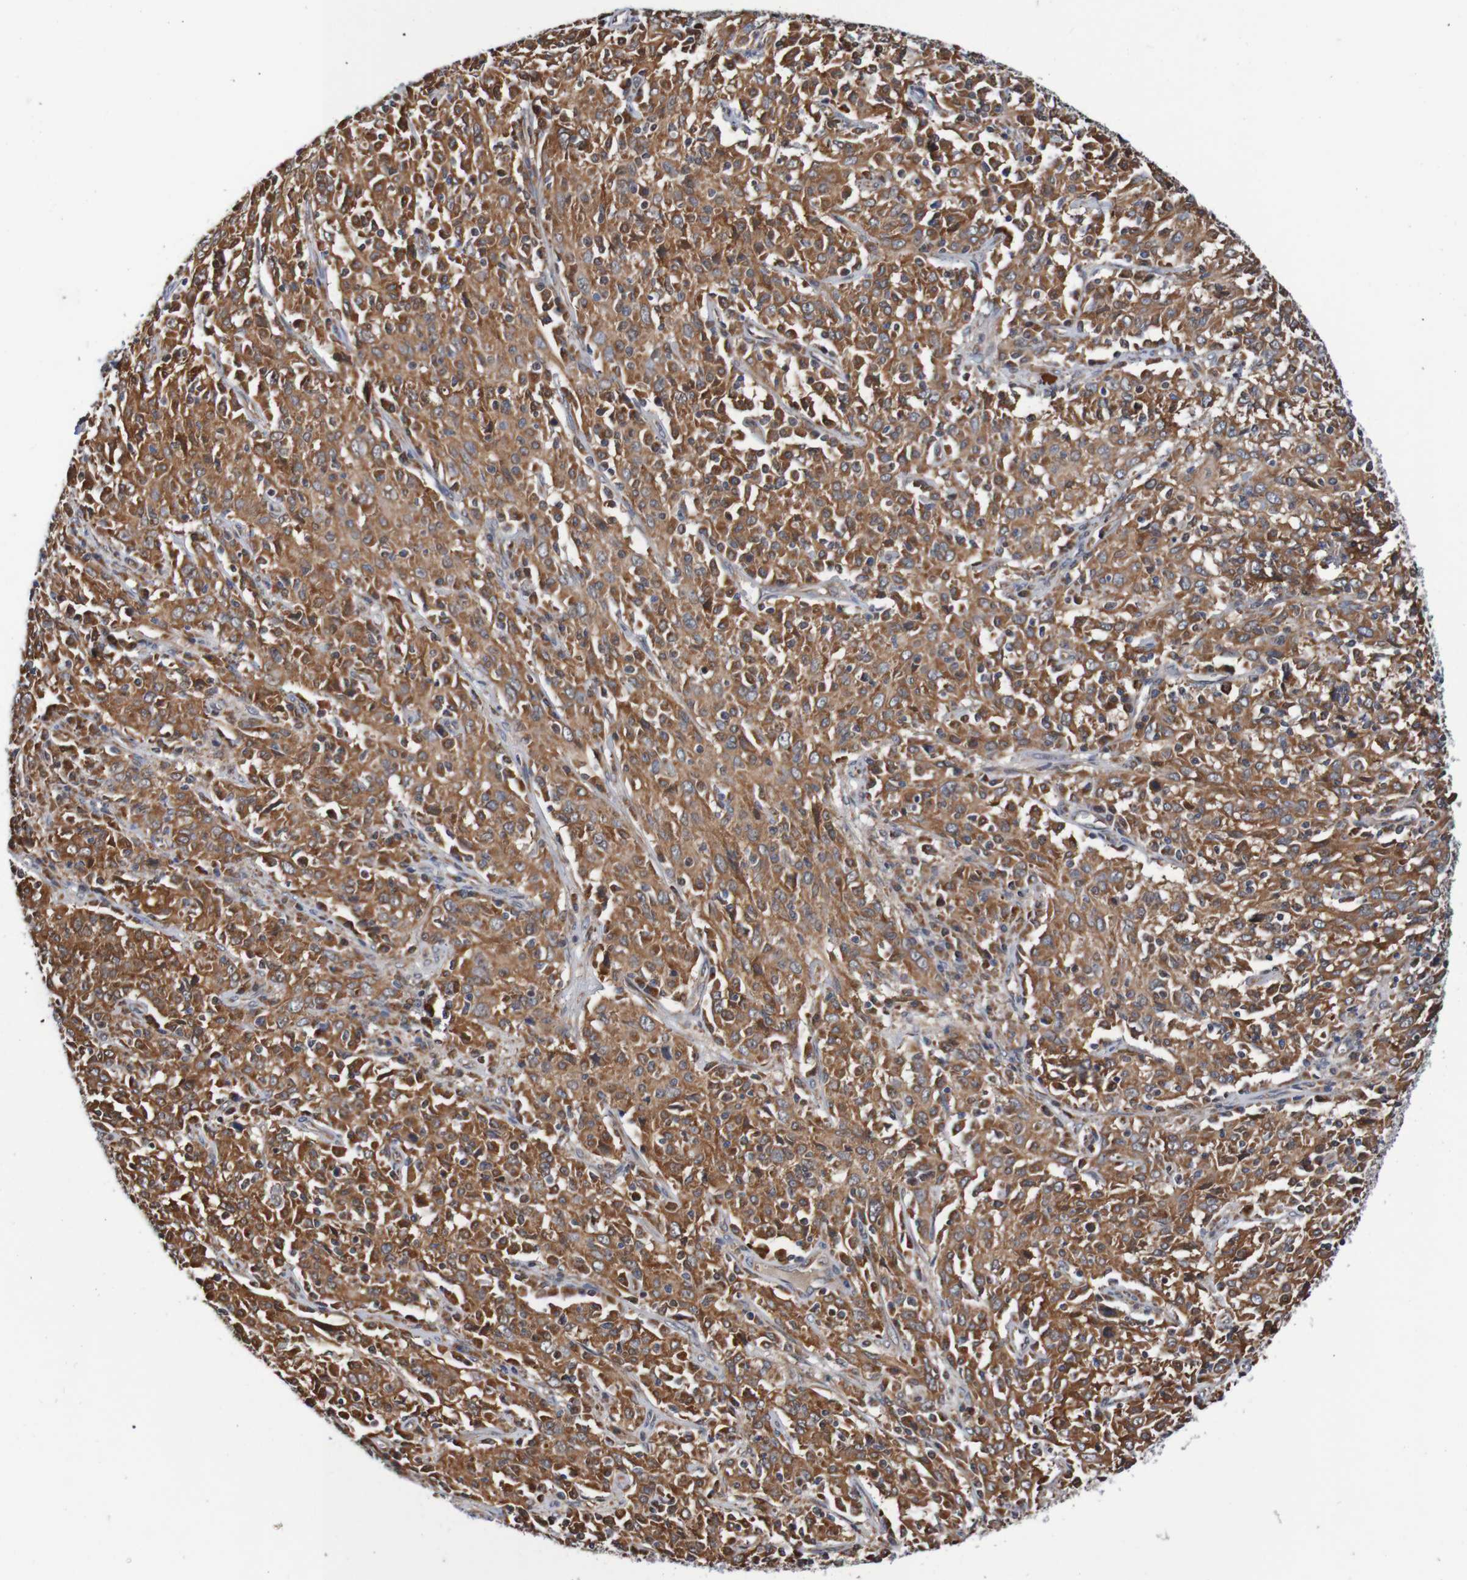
{"staining": {"intensity": "strong", "quantity": ">75%", "location": "cytoplasmic/membranous"}, "tissue": "cervical cancer", "cell_type": "Tumor cells", "image_type": "cancer", "snomed": [{"axis": "morphology", "description": "Squamous cell carcinoma, NOS"}, {"axis": "topography", "description": "Cervix"}], "caption": "The photomicrograph reveals staining of squamous cell carcinoma (cervical), revealing strong cytoplasmic/membranous protein staining (brown color) within tumor cells. Nuclei are stained in blue.", "gene": "AXIN1", "patient": {"sex": "female", "age": 46}}